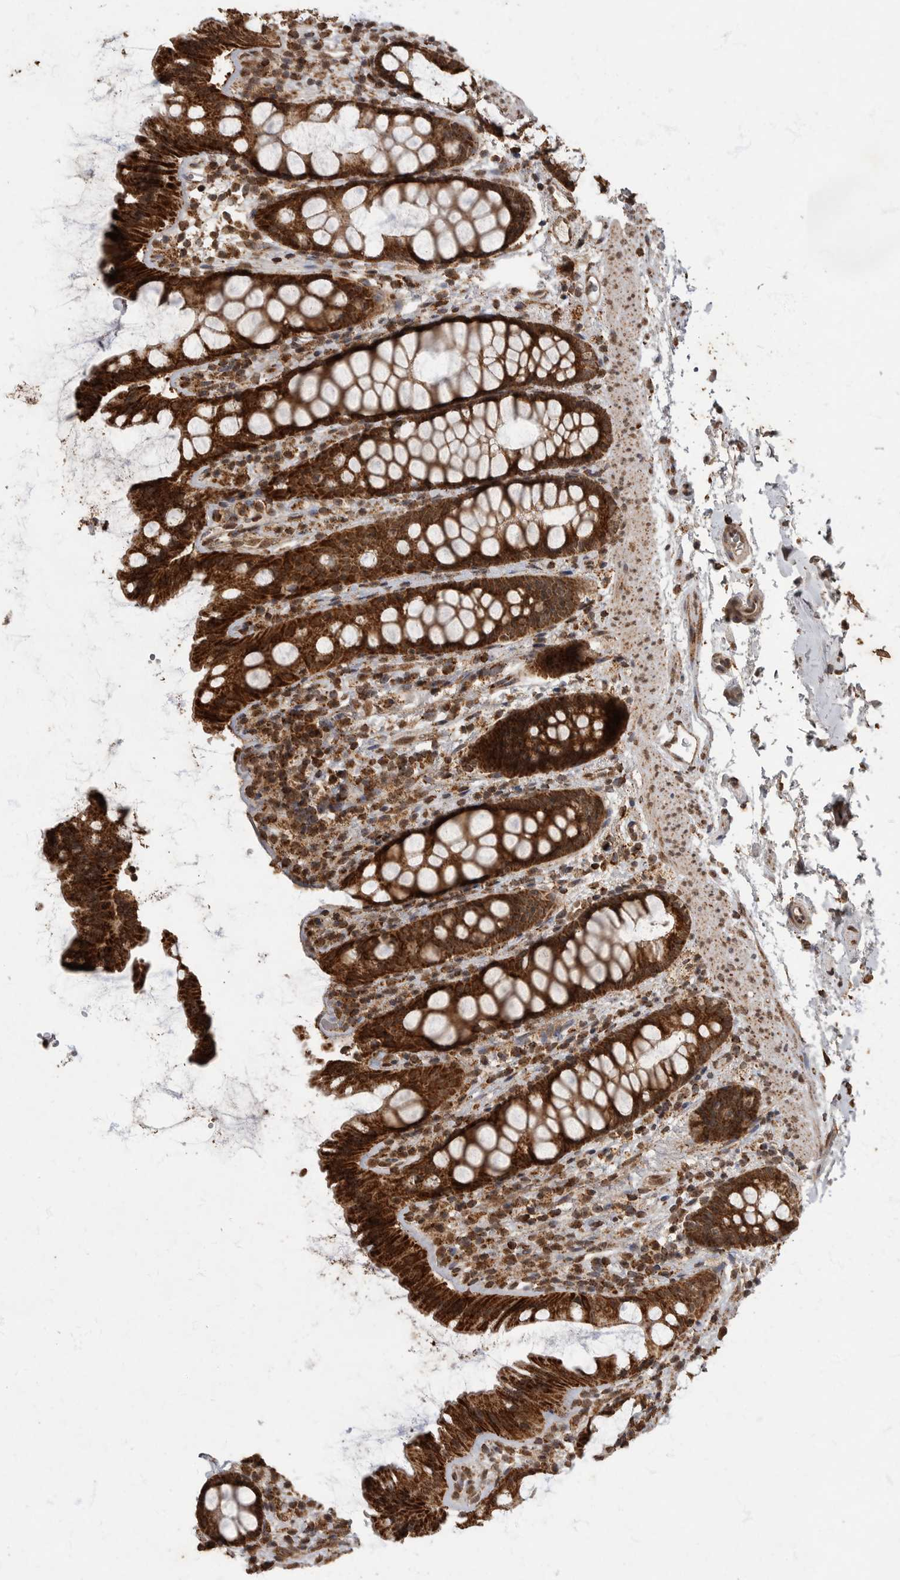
{"staining": {"intensity": "strong", "quantity": ">75%", "location": "cytoplasmic/membranous"}, "tissue": "rectum", "cell_type": "Glandular cells", "image_type": "normal", "snomed": [{"axis": "morphology", "description": "Normal tissue, NOS"}, {"axis": "topography", "description": "Rectum"}], "caption": "Immunohistochemical staining of unremarkable human rectum displays strong cytoplasmic/membranous protein positivity in approximately >75% of glandular cells. The staining is performed using DAB (3,3'-diaminobenzidine) brown chromogen to label protein expression. The nuclei are counter-stained blue using hematoxylin.", "gene": "MAFG", "patient": {"sex": "female", "age": 65}}